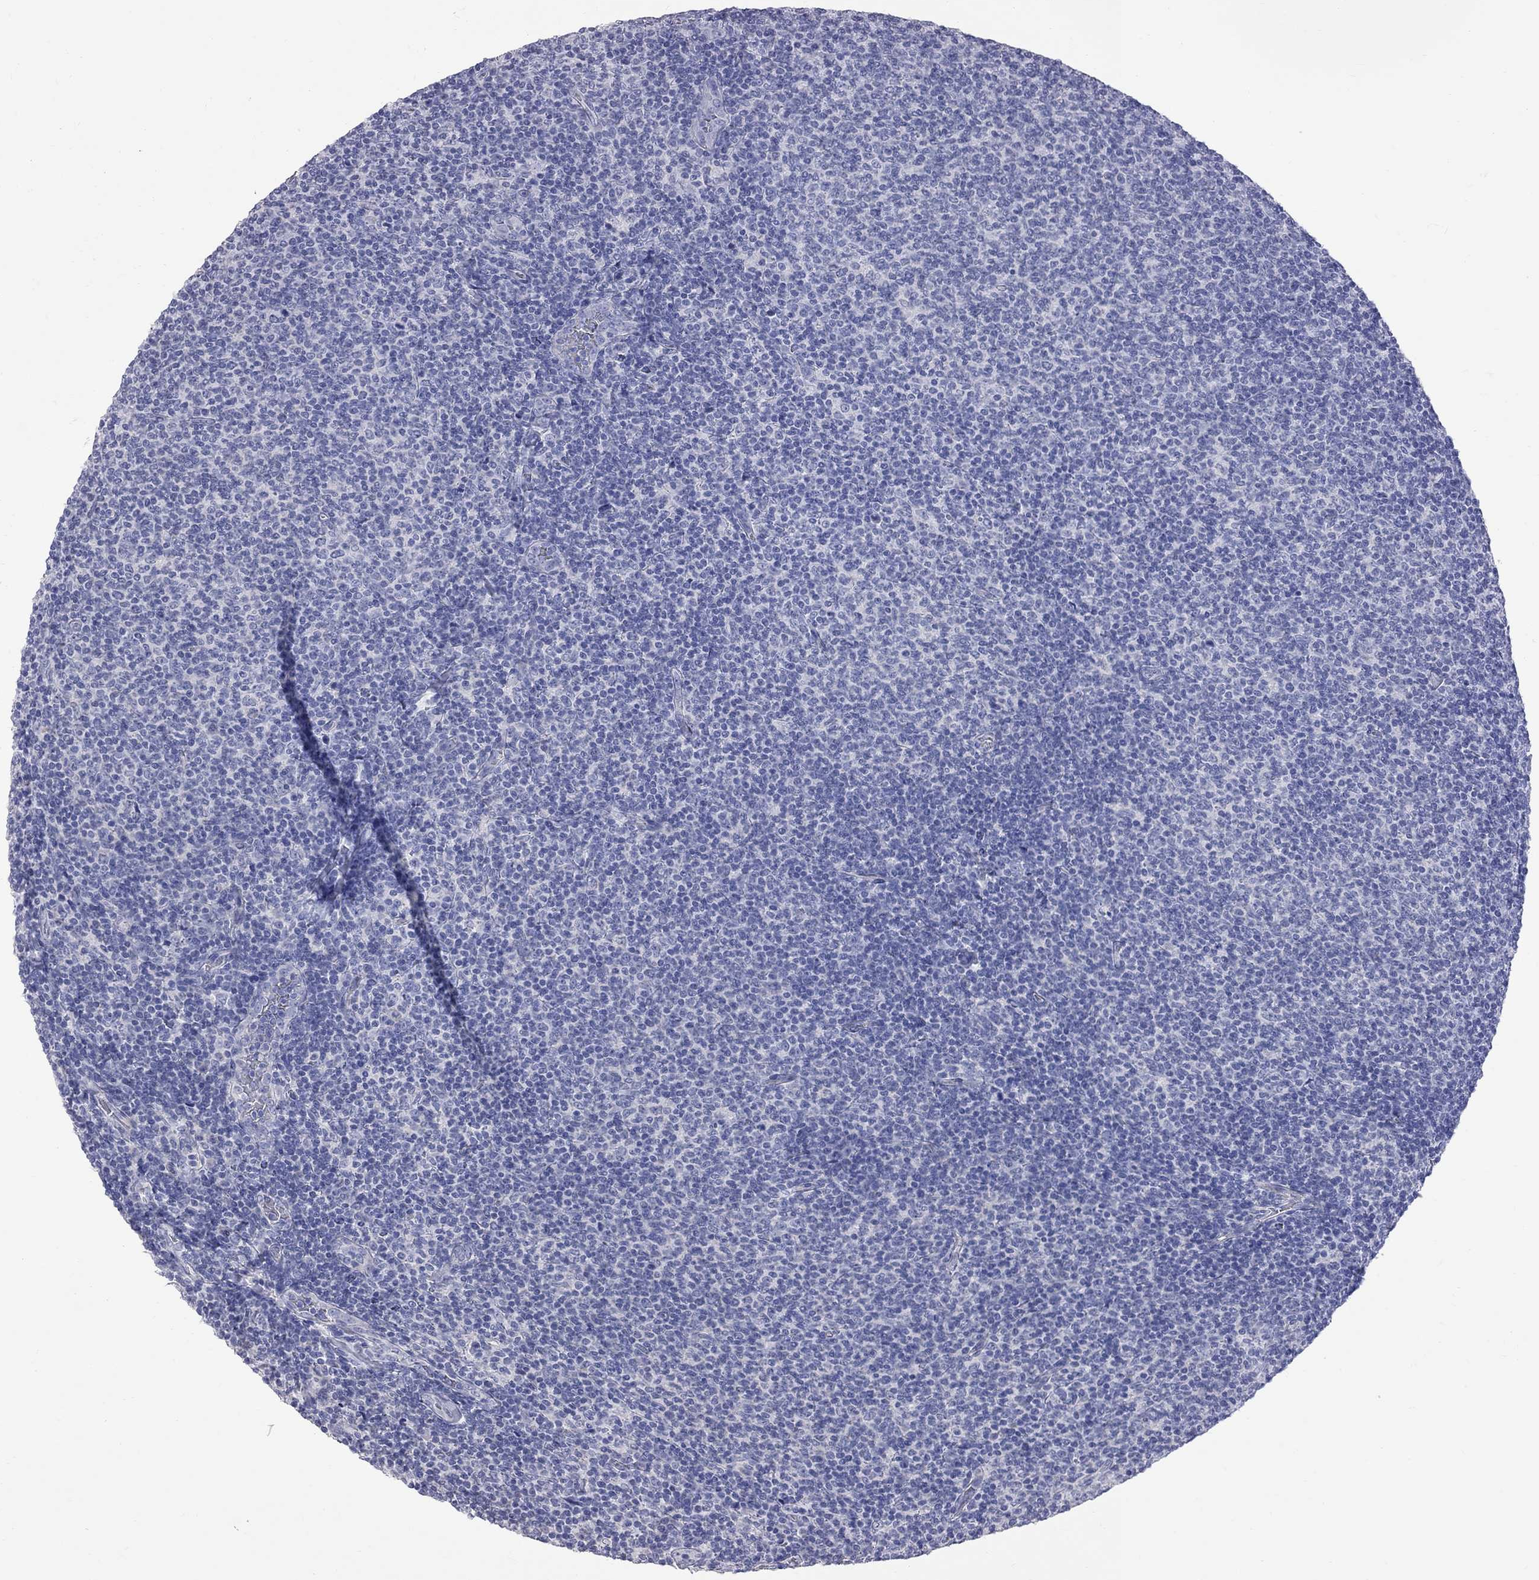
{"staining": {"intensity": "negative", "quantity": "none", "location": "none"}, "tissue": "lymphoma", "cell_type": "Tumor cells", "image_type": "cancer", "snomed": [{"axis": "morphology", "description": "Malignant lymphoma, non-Hodgkin's type, Low grade"}, {"axis": "topography", "description": "Lymph node"}], "caption": "IHC photomicrograph of neoplastic tissue: human lymphoma stained with DAB (3,3'-diaminobenzidine) reveals no significant protein positivity in tumor cells.", "gene": "KCND2", "patient": {"sex": "male", "age": 52}}